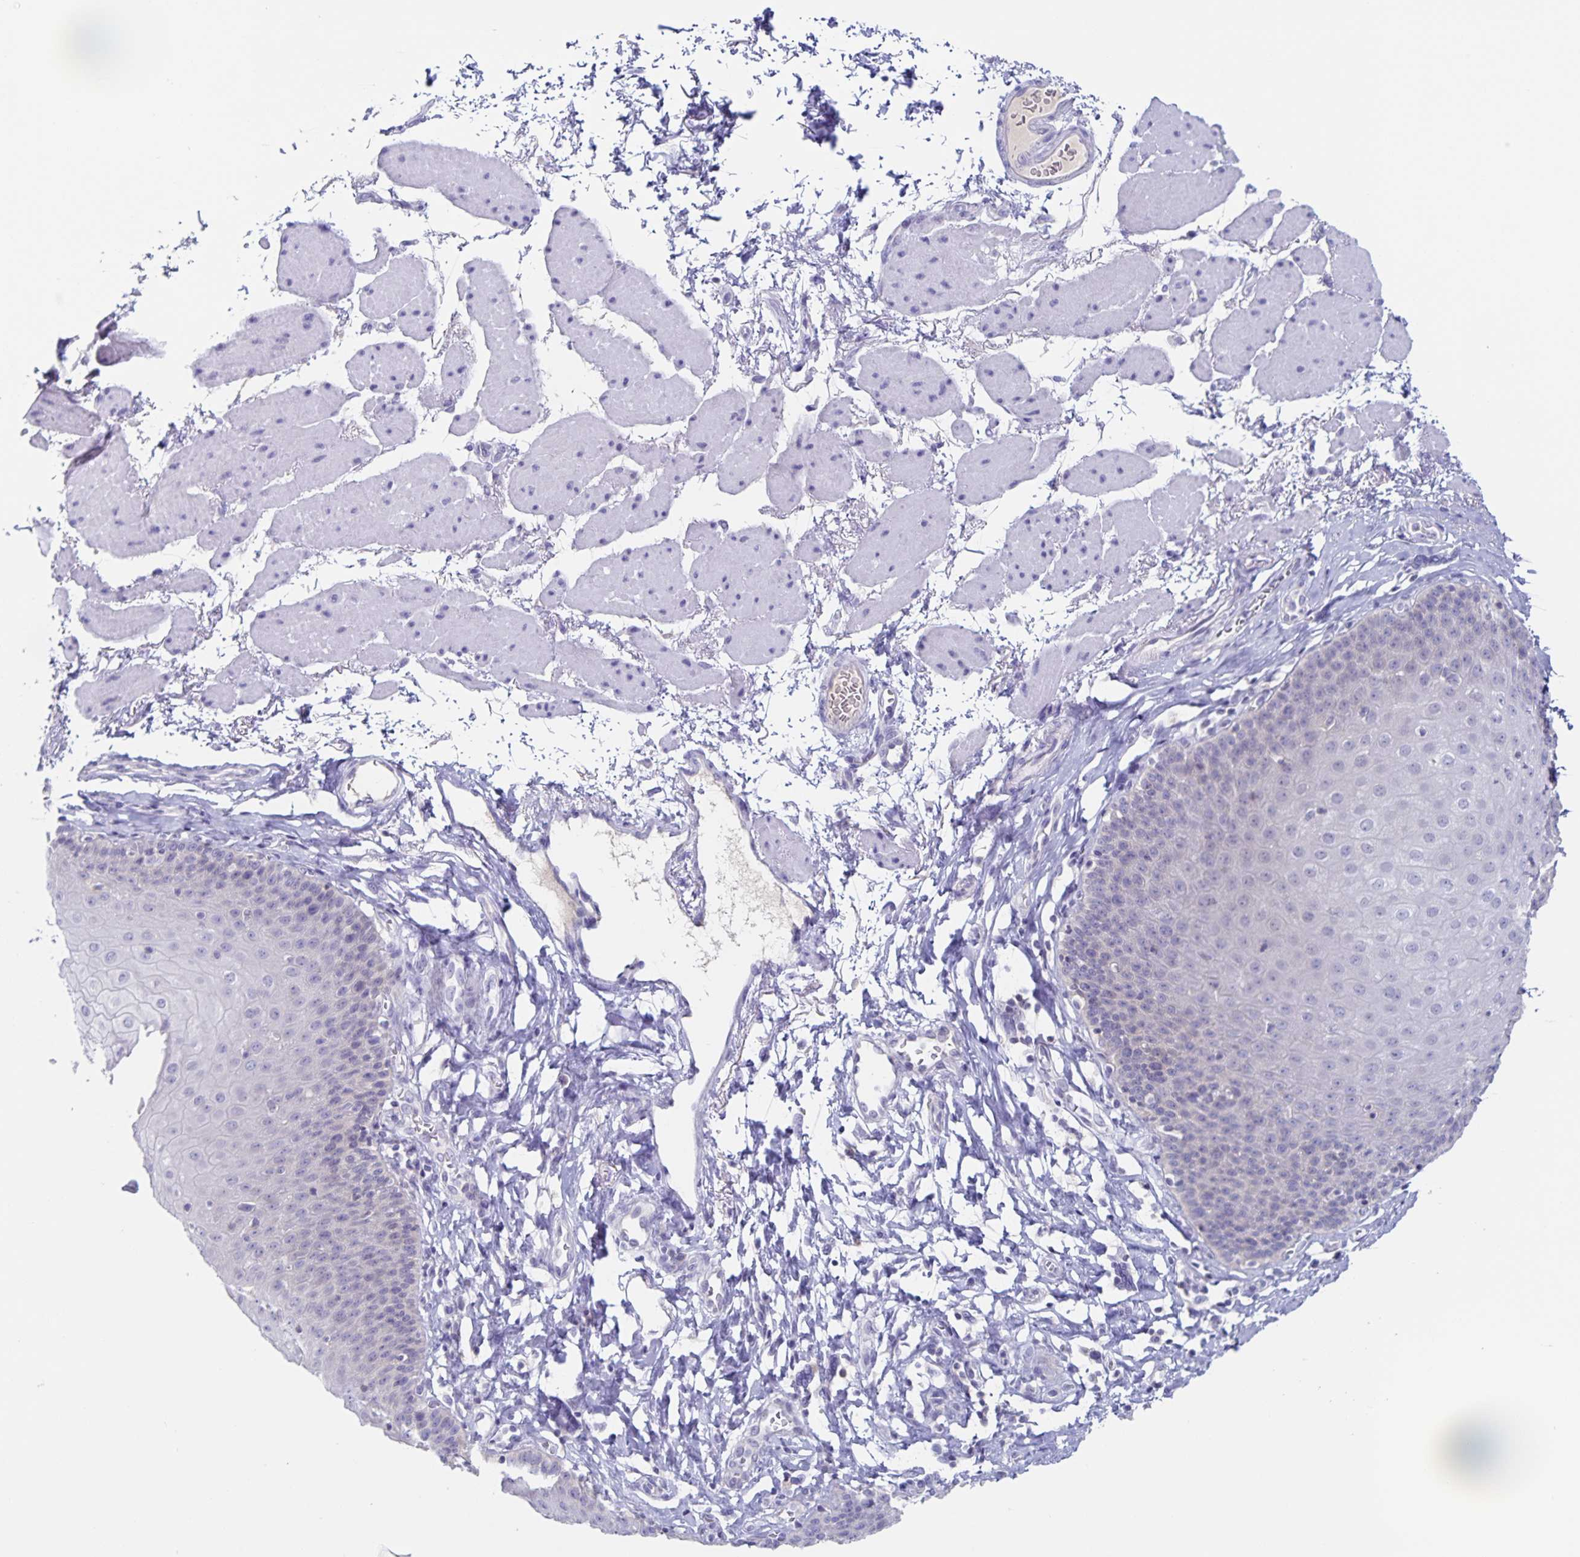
{"staining": {"intensity": "negative", "quantity": "none", "location": "none"}, "tissue": "esophagus", "cell_type": "Squamous epithelial cells", "image_type": "normal", "snomed": [{"axis": "morphology", "description": "Normal tissue, NOS"}, {"axis": "topography", "description": "Esophagus"}], "caption": "DAB (3,3'-diaminobenzidine) immunohistochemical staining of normal esophagus exhibits no significant positivity in squamous epithelial cells. (DAB IHC, high magnification).", "gene": "RPL36A", "patient": {"sex": "female", "age": 81}}